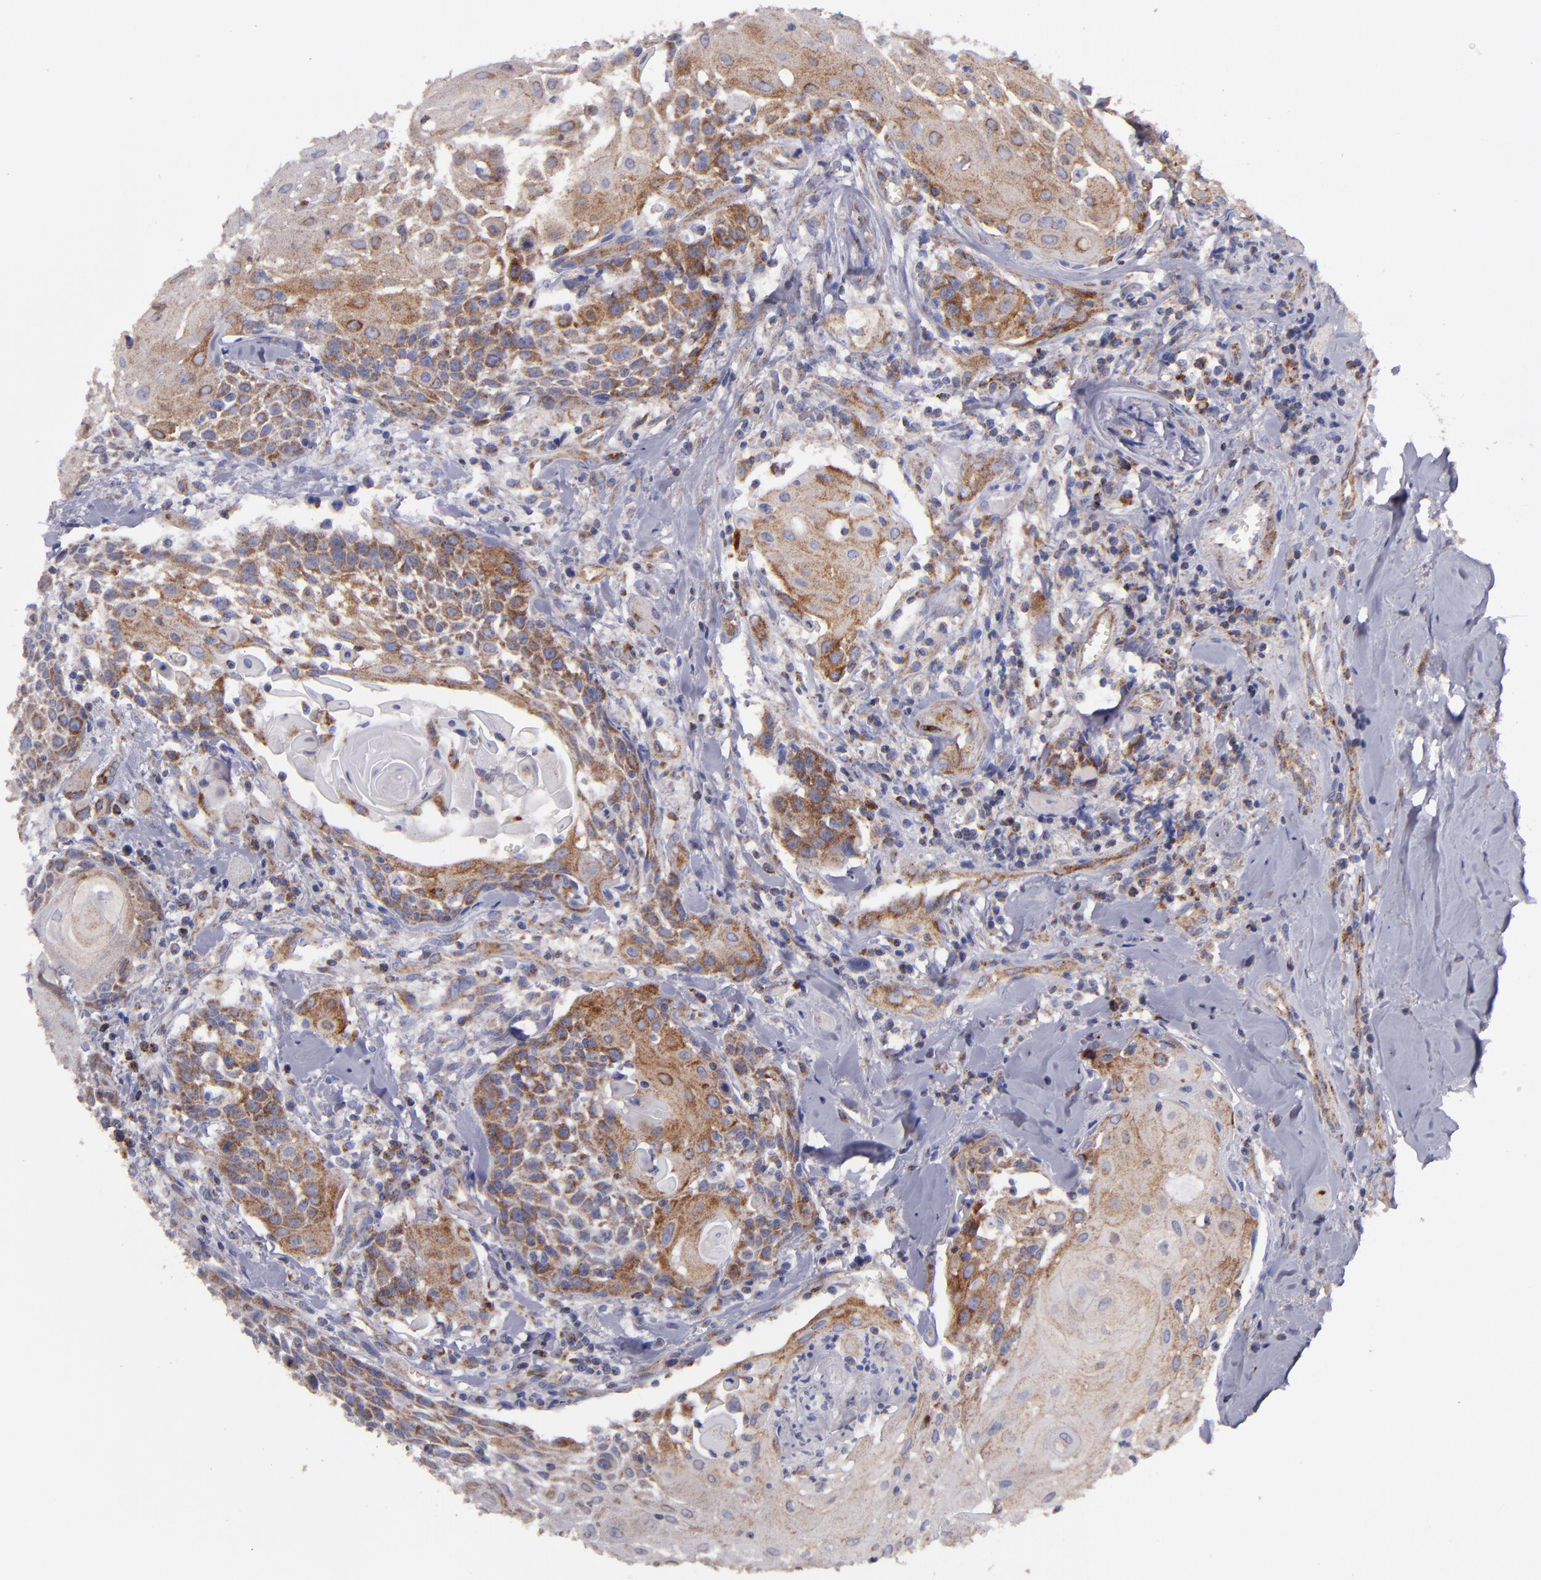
{"staining": {"intensity": "moderate", "quantity": ">75%", "location": "cytoplasmic/membranous"}, "tissue": "head and neck cancer", "cell_type": "Tumor cells", "image_type": "cancer", "snomed": [{"axis": "morphology", "description": "Squamous cell carcinoma, NOS"}, {"axis": "topography", "description": "Oral tissue"}, {"axis": "topography", "description": "Head-Neck"}], "caption": "Immunohistochemistry (IHC) micrograph of neoplastic tissue: human head and neck cancer stained using immunohistochemistry (IHC) displays medium levels of moderate protein expression localized specifically in the cytoplasmic/membranous of tumor cells, appearing as a cytoplasmic/membranous brown color.", "gene": "CLTA", "patient": {"sex": "female", "age": 82}}